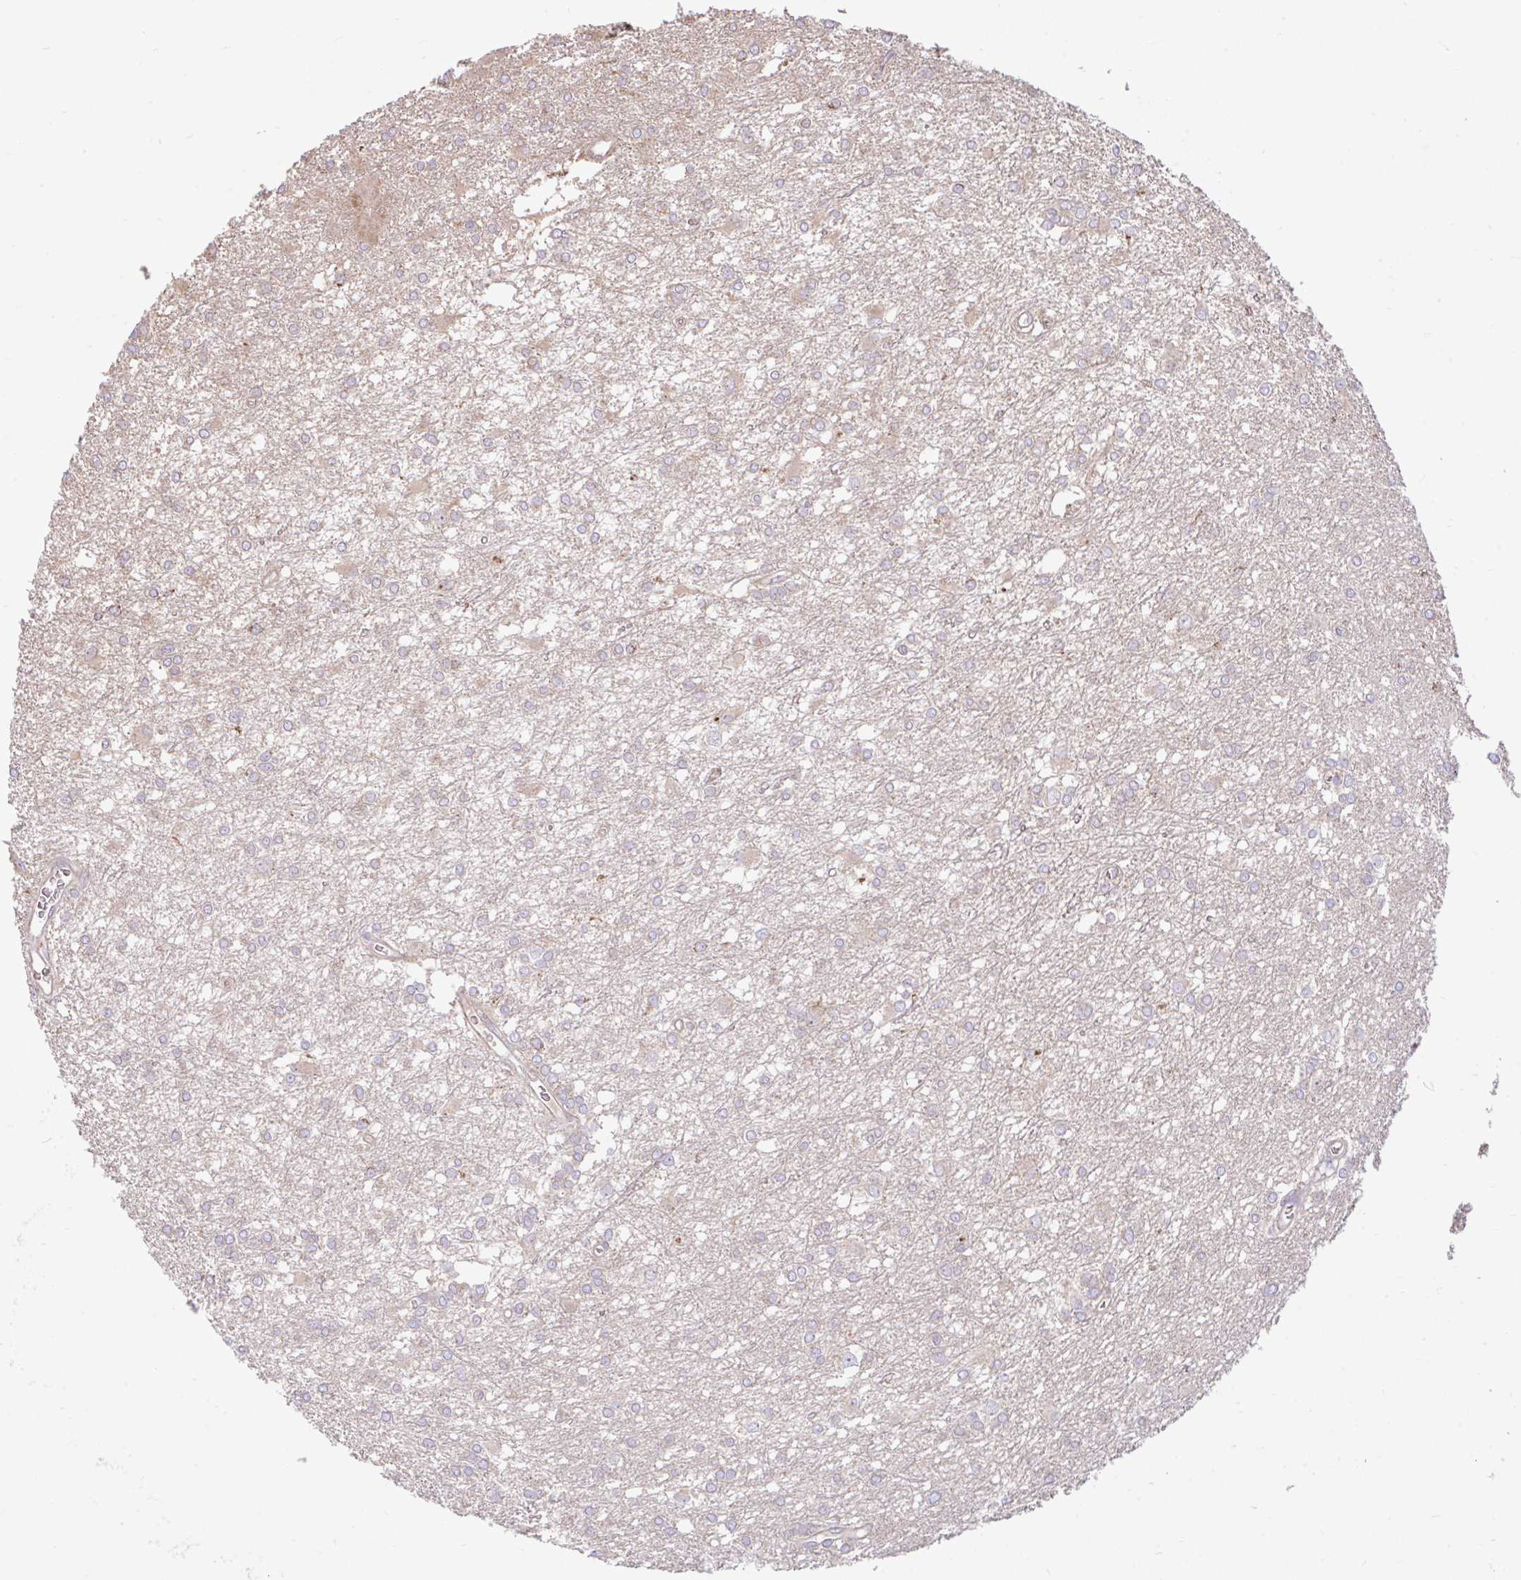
{"staining": {"intensity": "weak", "quantity": "25%-75%", "location": "cytoplasmic/membranous"}, "tissue": "glioma", "cell_type": "Tumor cells", "image_type": "cancer", "snomed": [{"axis": "morphology", "description": "Glioma, malignant, High grade"}, {"axis": "topography", "description": "Brain"}], "caption": "Glioma tissue shows weak cytoplasmic/membranous expression in approximately 25%-75% of tumor cells", "gene": "RALBP1", "patient": {"sex": "male", "age": 48}}